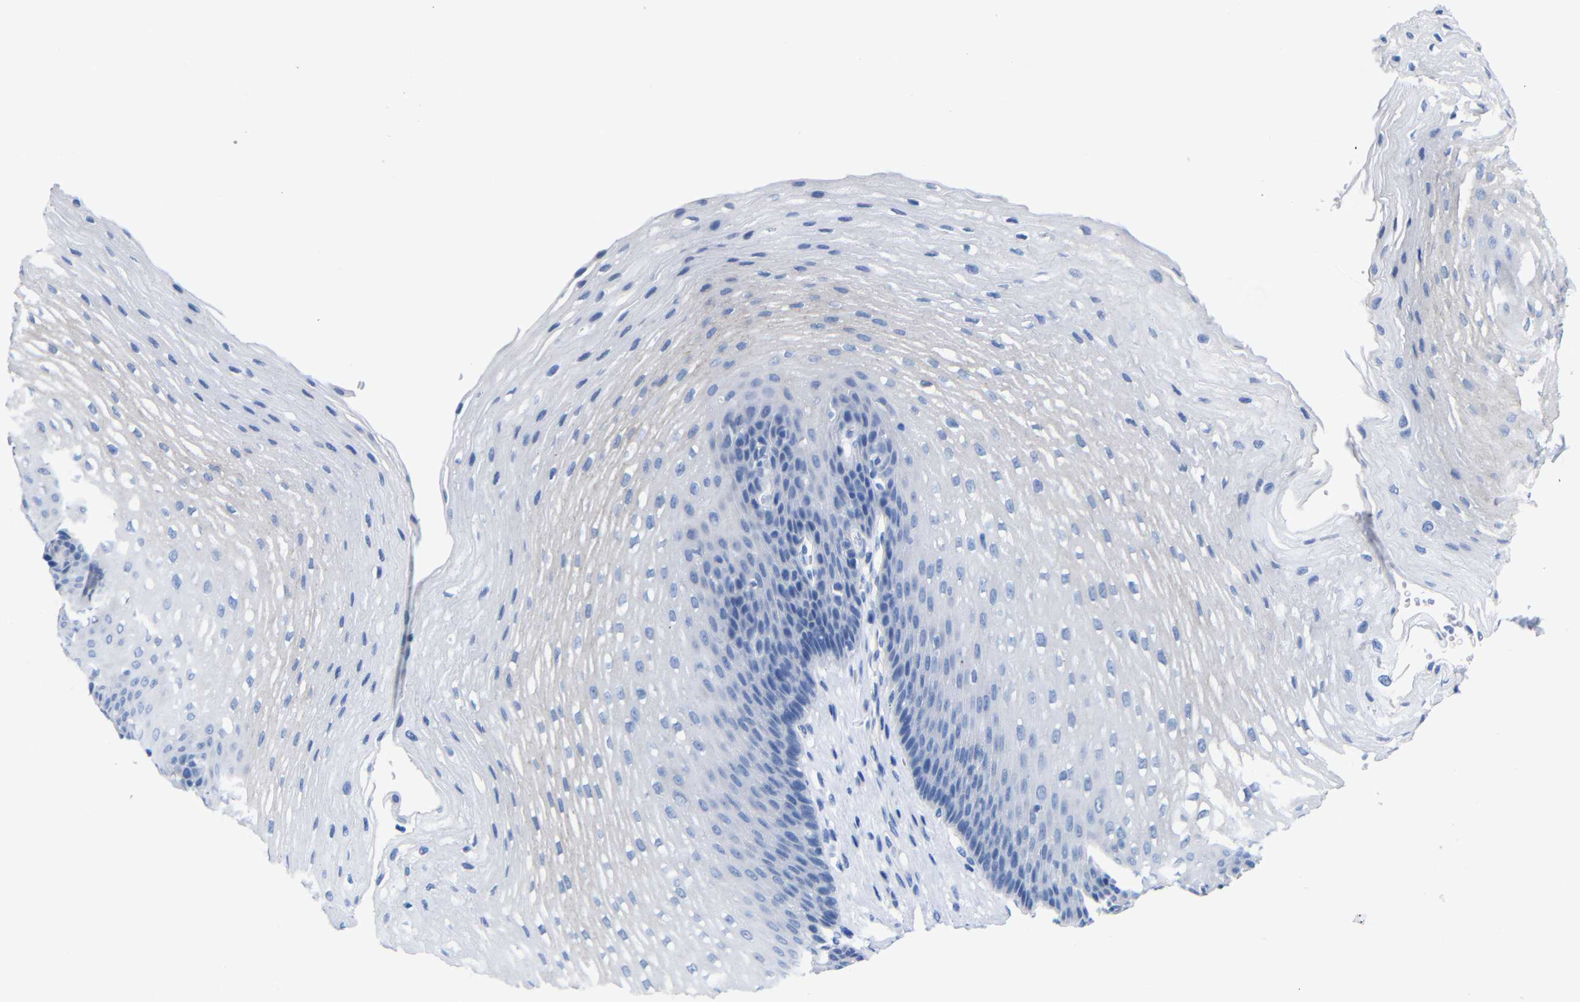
{"staining": {"intensity": "negative", "quantity": "none", "location": "none"}, "tissue": "esophagus", "cell_type": "Squamous epithelial cells", "image_type": "normal", "snomed": [{"axis": "morphology", "description": "Normal tissue, NOS"}, {"axis": "topography", "description": "Esophagus"}], "caption": "Squamous epithelial cells show no significant positivity in normal esophagus. (DAB immunohistochemistry (IHC) with hematoxylin counter stain).", "gene": "CGNL1", "patient": {"sex": "male", "age": 48}}